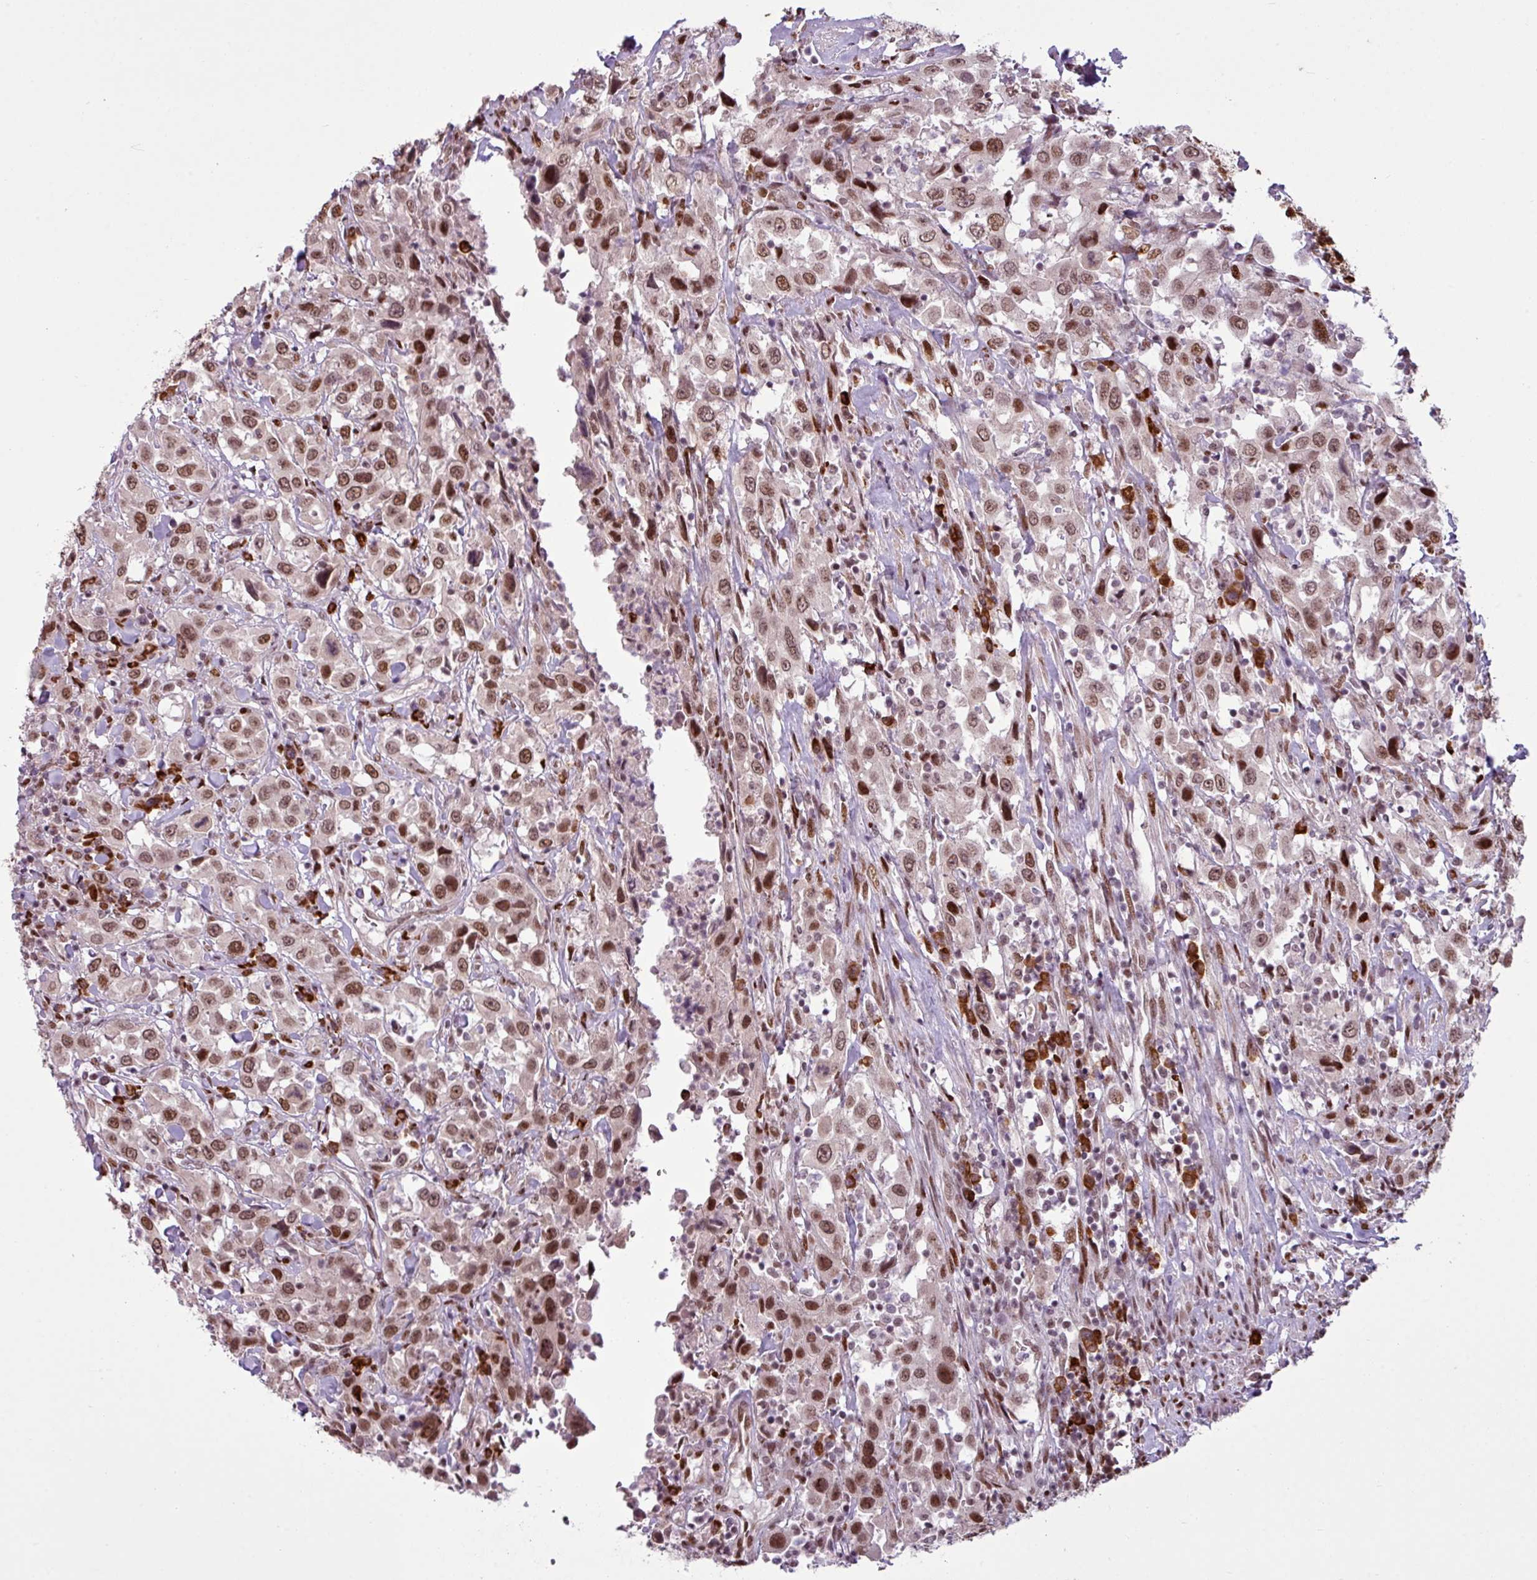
{"staining": {"intensity": "moderate", "quantity": ">75%", "location": "nuclear"}, "tissue": "urothelial cancer", "cell_type": "Tumor cells", "image_type": "cancer", "snomed": [{"axis": "morphology", "description": "Urothelial carcinoma, High grade"}, {"axis": "topography", "description": "Urinary bladder"}], "caption": "A high-resolution histopathology image shows IHC staining of urothelial cancer, which exhibits moderate nuclear staining in about >75% of tumor cells.", "gene": "PRDM5", "patient": {"sex": "male", "age": 61}}